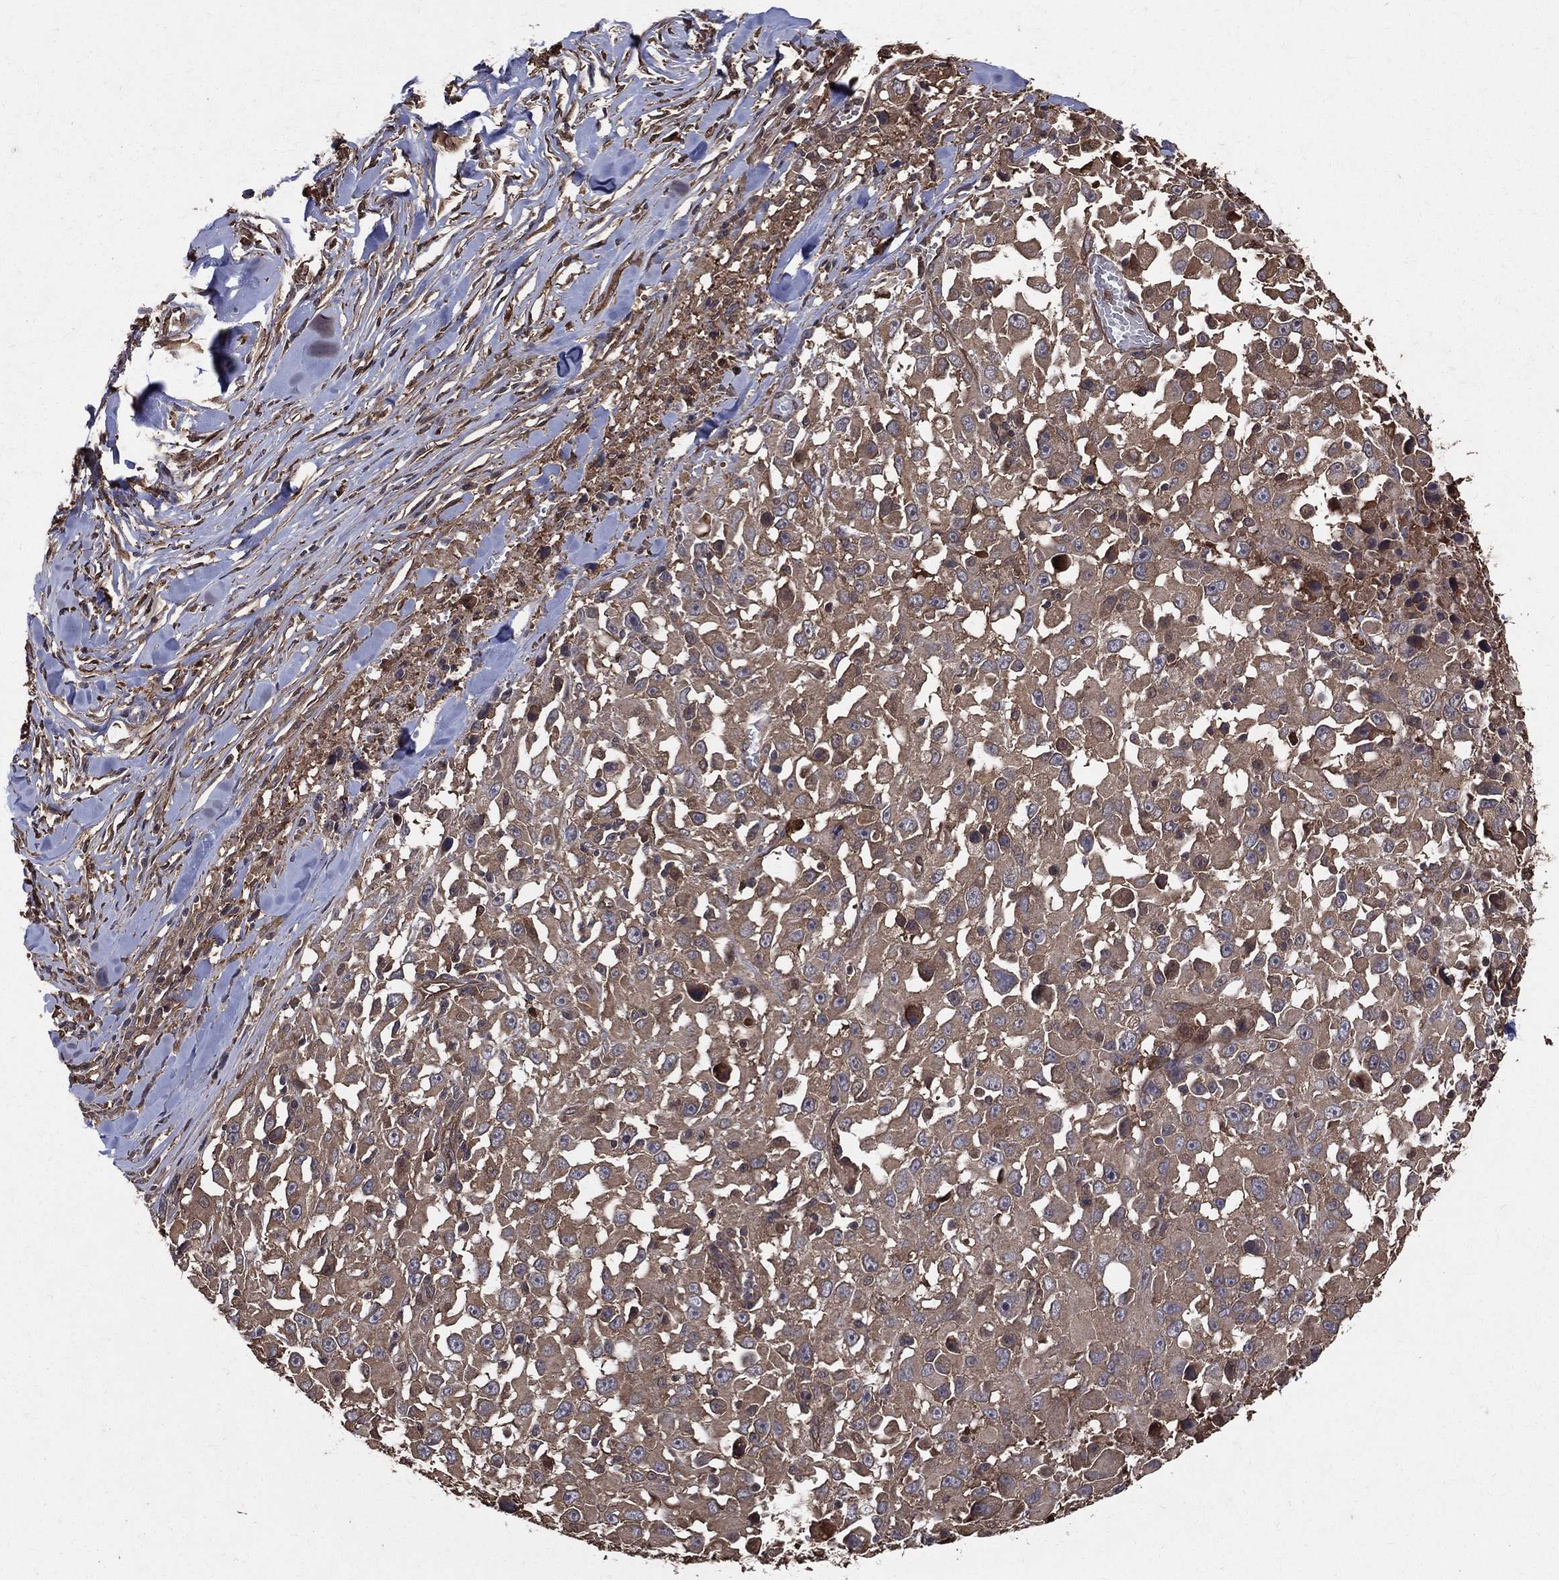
{"staining": {"intensity": "weak", "quantity": "25%-75%", "location": "cytoplasmic/membranous"}, "tissue": "melanoma", "cell_type": "Tumor cells", "image_type": "cancer", "snomed": [{"axis": "morphology", "description": "Malignant melanoma, Metastatic site"}, {"axis": "topography", "description": "Lymph node"}], "caption": "The immunohistochemical stain labels weak cytoplasmic/membranous expression in tumor cells of malignant melanoma (metastatic site) tissue.", "gene": "DPYSL2", "patient": {"sex": "male", "age": 50}}